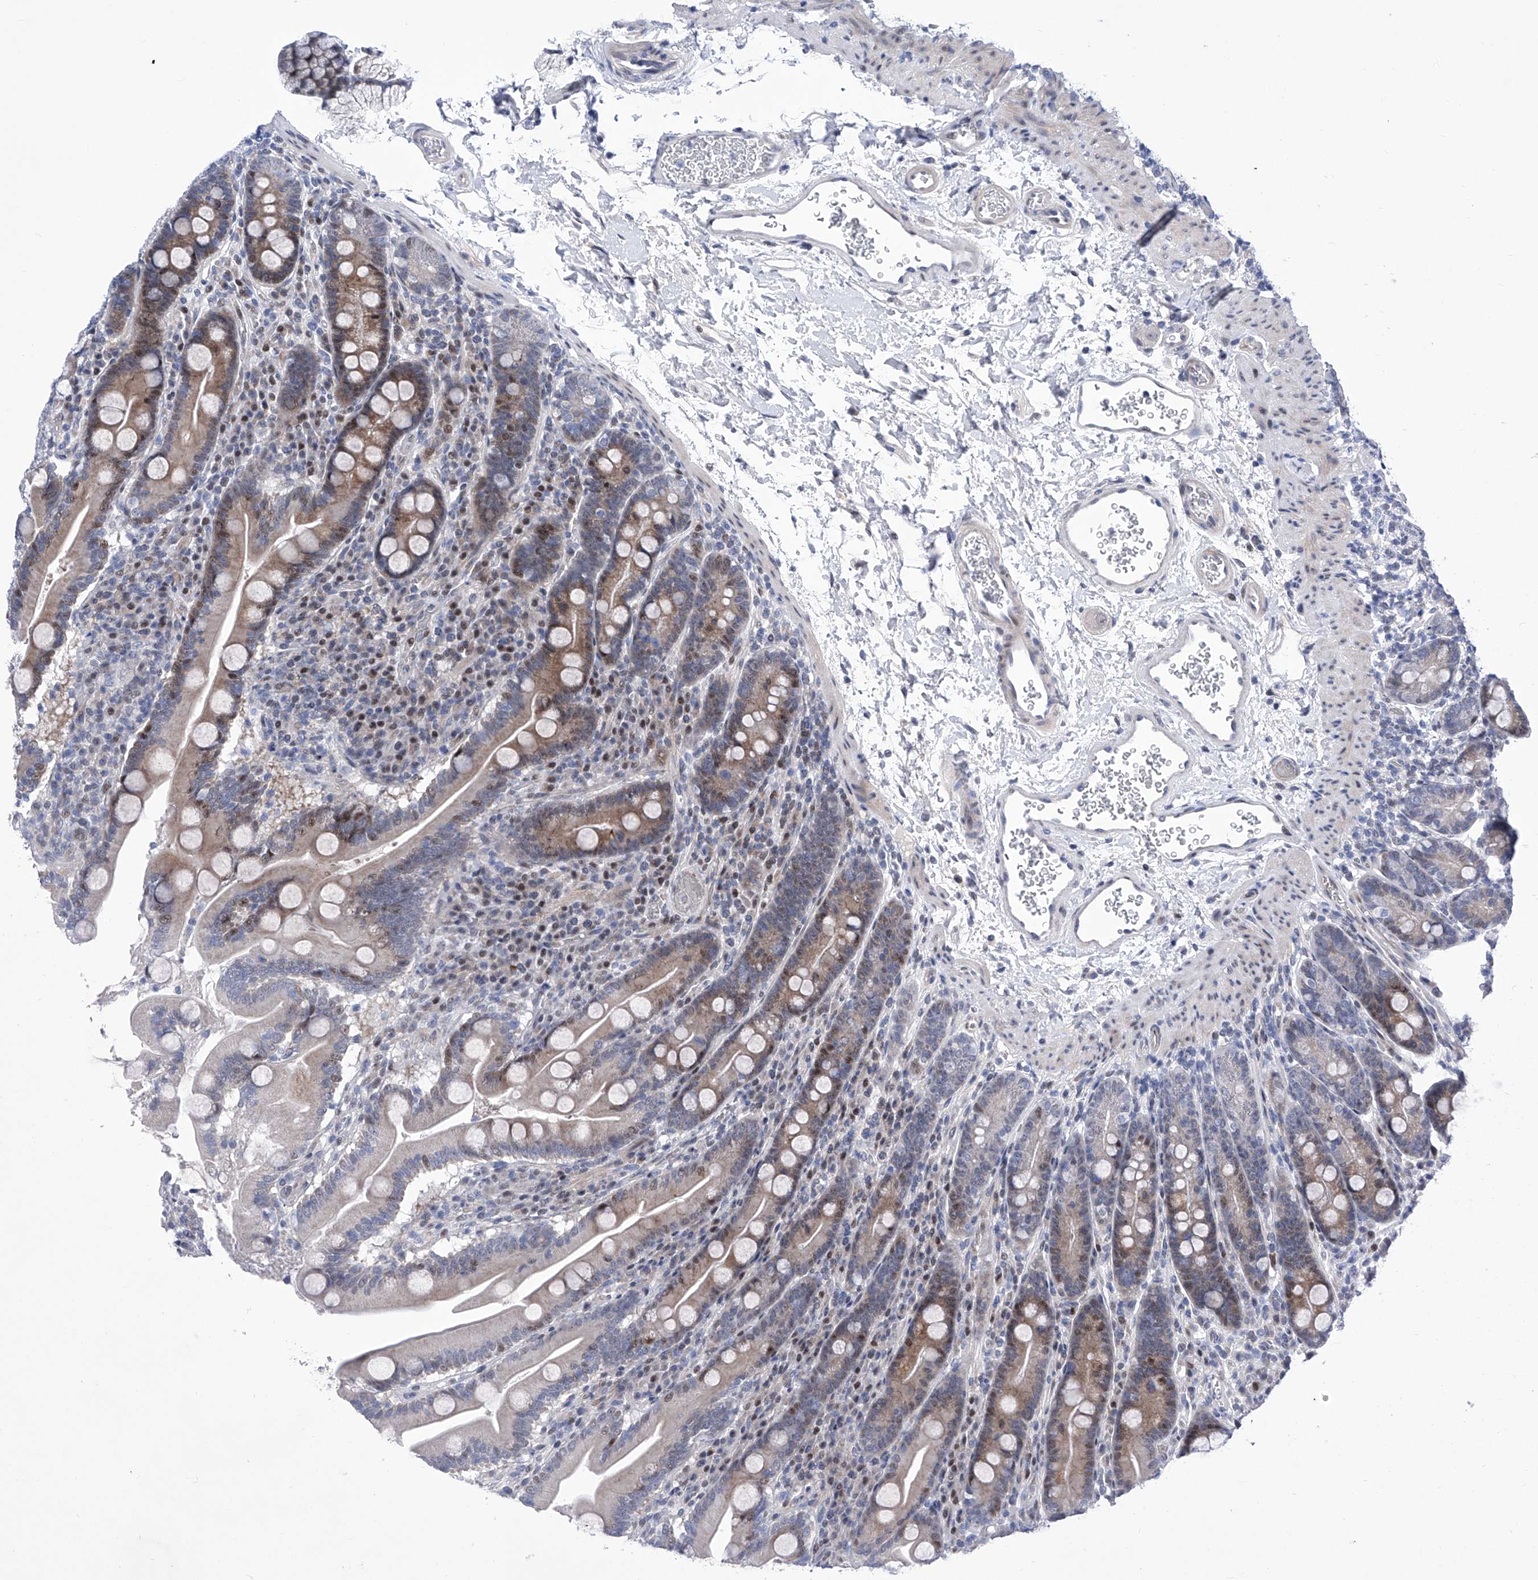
{"staining": {"intensity": "moderate", "quantity": "25%-75%", "location": "cytoplasmic/membranous,nuclear"}, "tissue": "duodenum", "cell_type": "Glandular cells", "image_type": "normal", "snomed": [{"axis": "morphology", "description": "Normal tissue, NOS"}, {"axis": "topography", "description": "Duodenum"}], "caption": "Moderate cytoplasmic/membranous,nuclear staining for a protein is seen in approximately 25%-75% of glandular cells of unremarkable duodenum using immunohistochemistry.", "gene": "NUFIP1", "patient": {"sex": "male", "age": 35}}